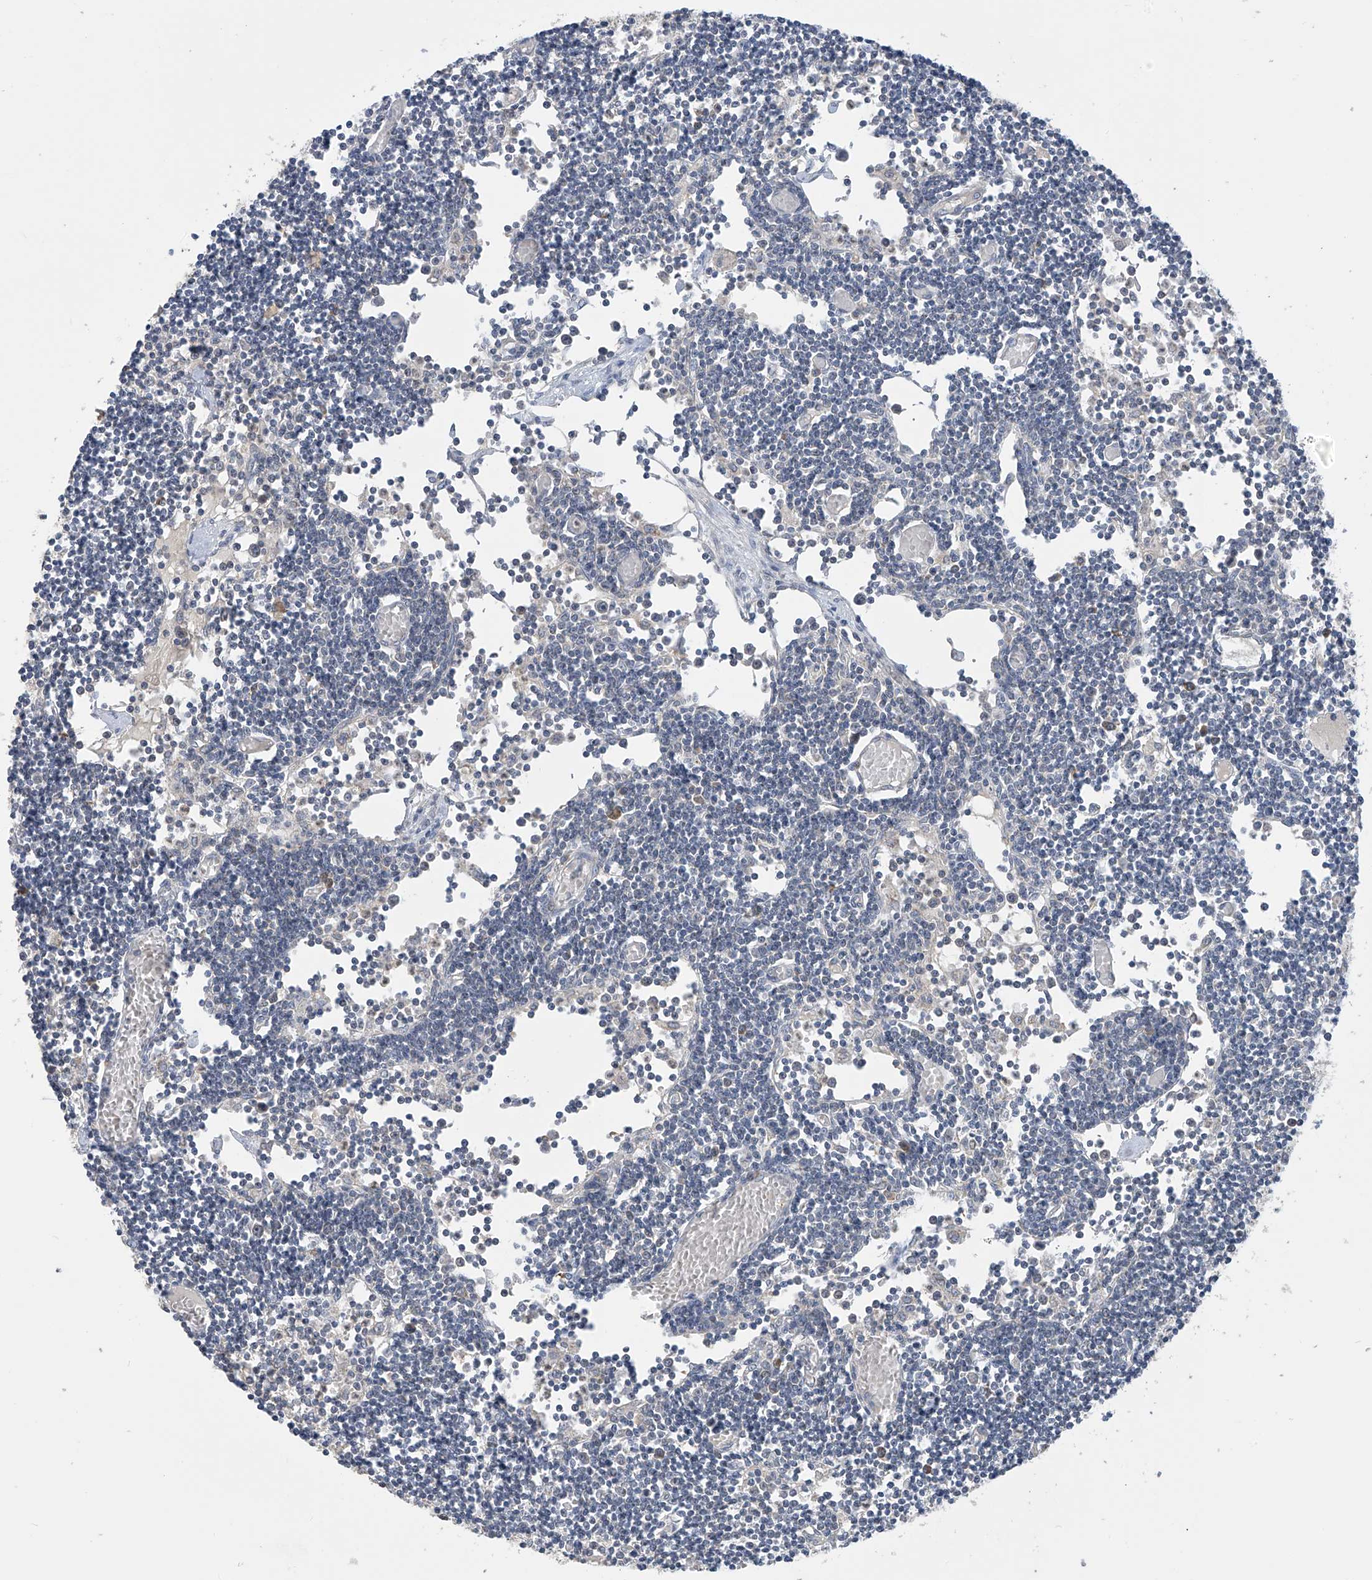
{"staining": {"intensity": "negative", "quantity": "none", "location": "none"}, "tissue": "lymph node", "cell_type": "Germinal center cells", "image_type": "normal", "snomed": [{"axis": "morphology", "description": "Normal tissue, NOS"}, {"axis": "topography", "description": "Lymph node"}], "caption": "High power microscopy micrograph of an immunohistochemistry histopathology image of normal lymph node, revealing no significant expression in germinal center cells.", "gene": "SLCO4A1", "patient": {"sex": "female", "age": 11}}